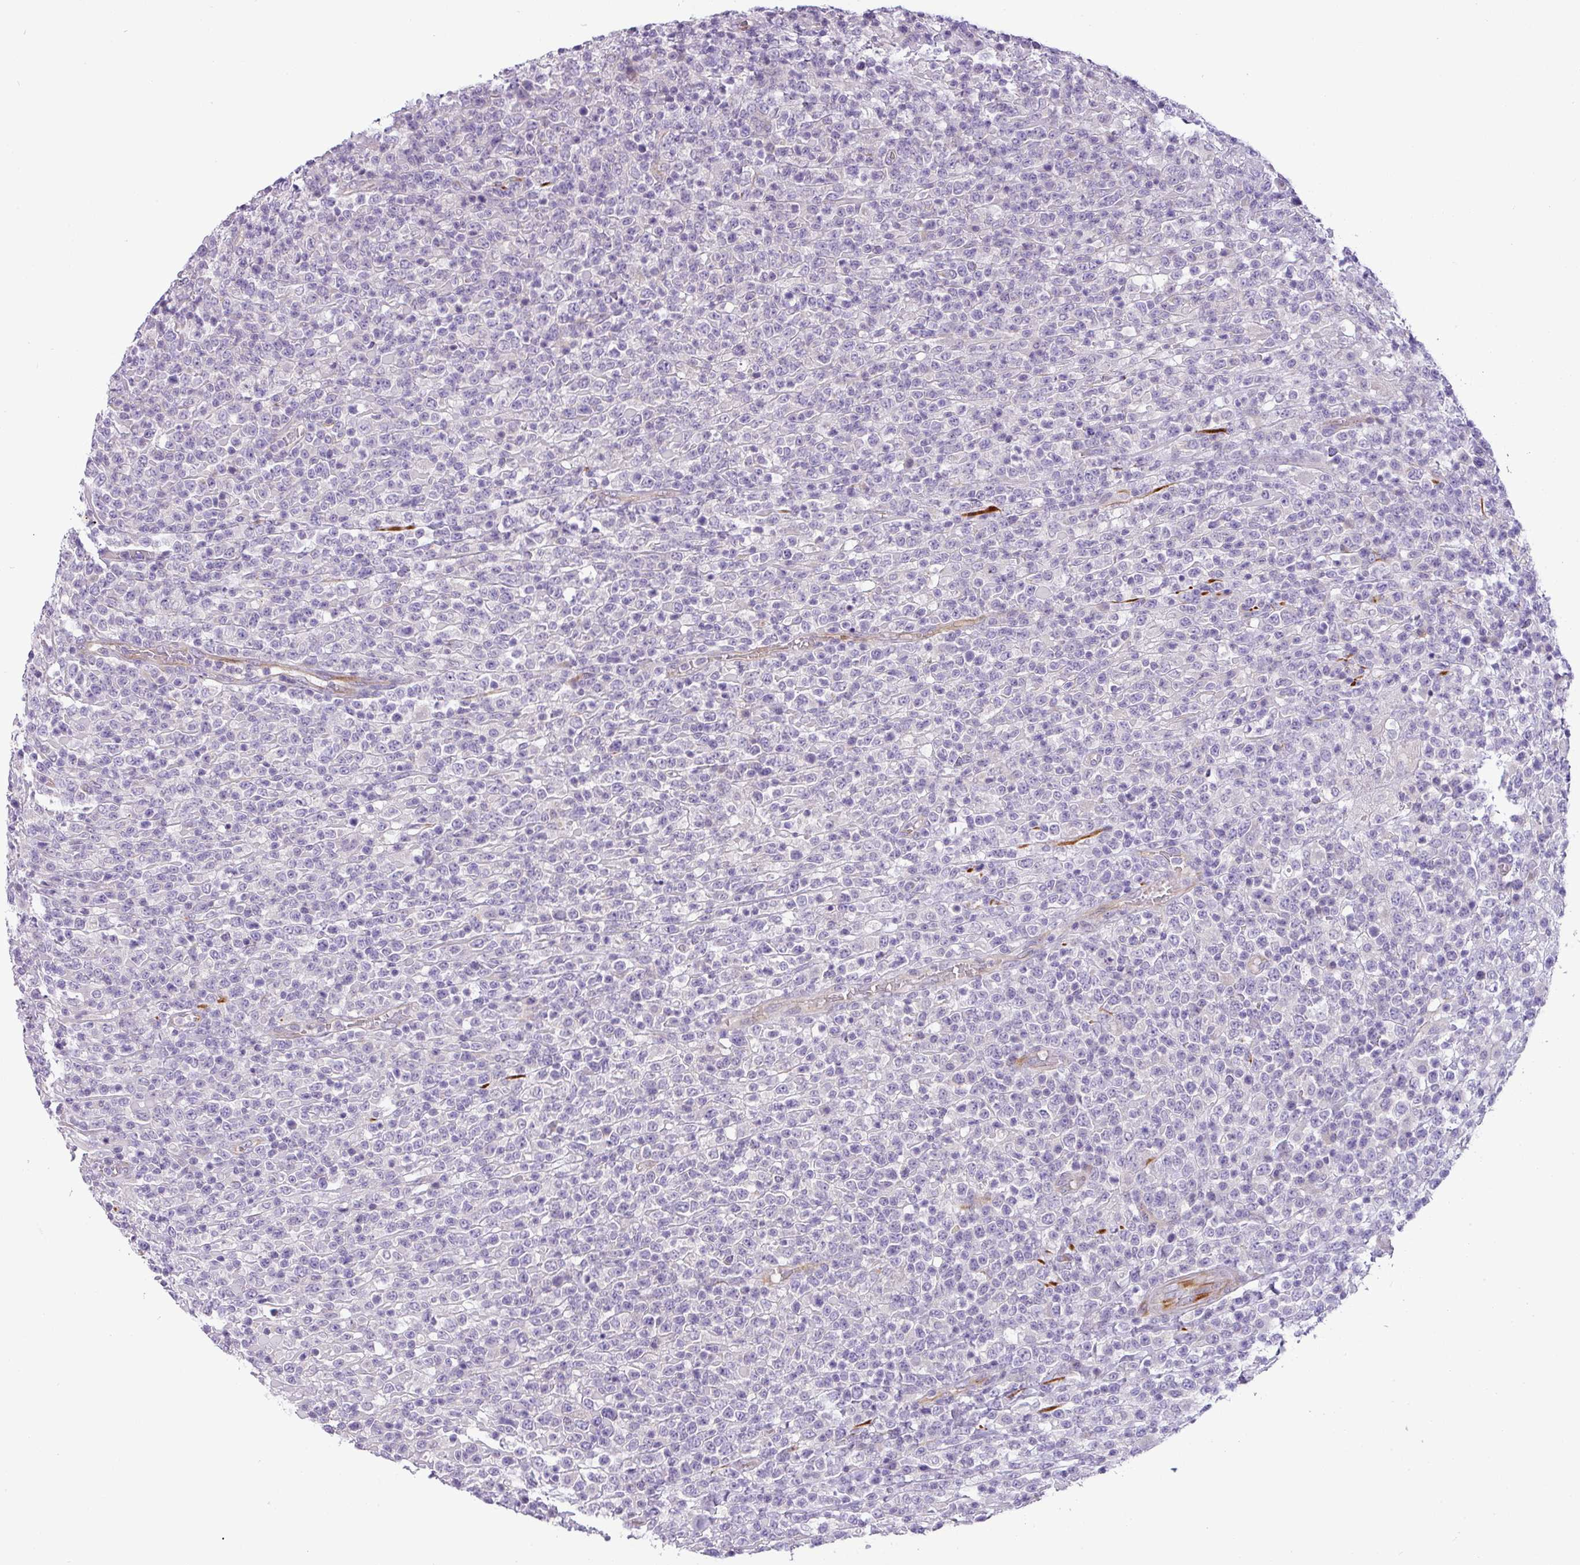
{"staining": {"intensity": "negative", "quantity": "none", "location": "none"}, "tissue": "lymphoma", "cell_type": "Tumor cells", "image_type": "cancer", "snomed": [{"axis": "morphology", "description": "Malignant lymphoma, non-Hodgkin's type, High grade"}, {"axis": "topography", "description": "Colon"}], "caption": "There is no significant staining in tumor cells of lymphoma.", "gene": "ENSG00000273748", "patient": {"sex": "female", "age": 53}}